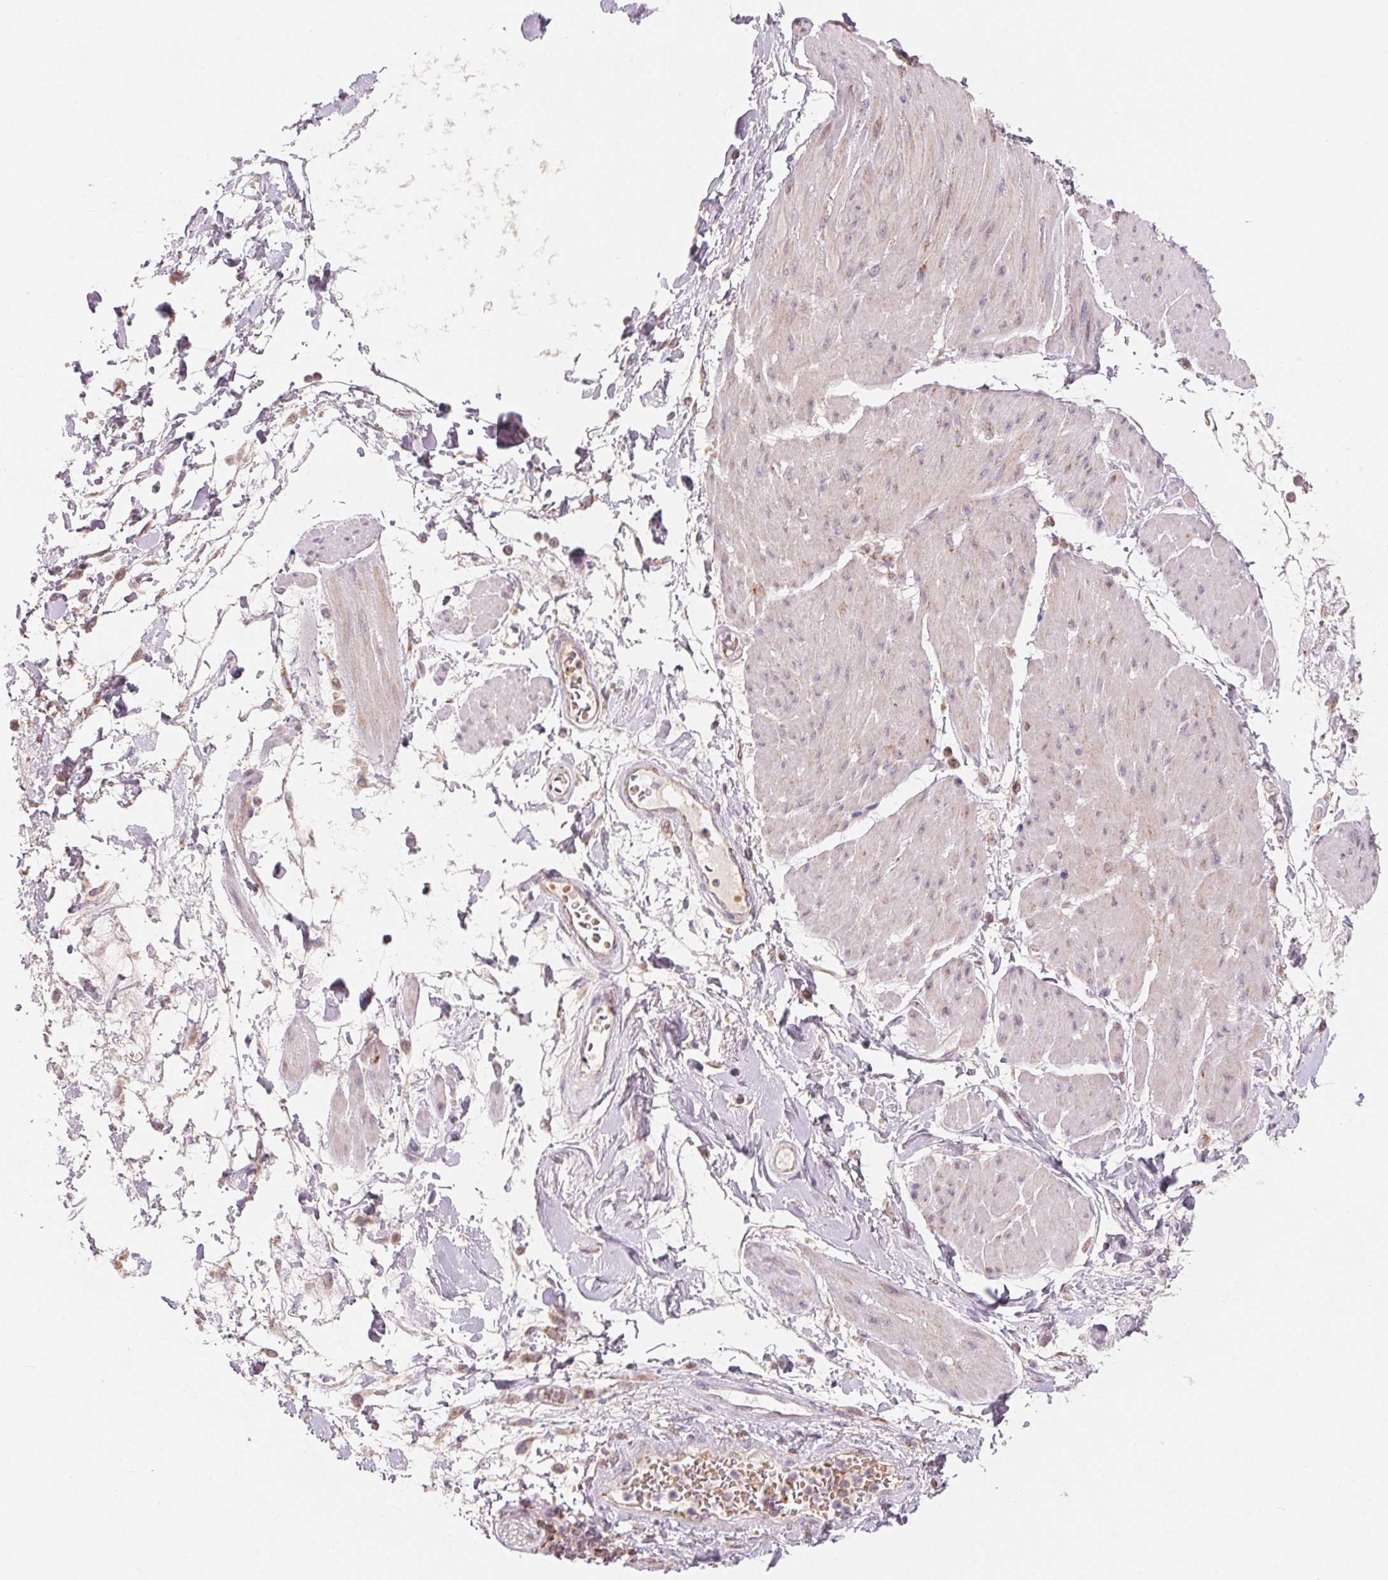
{"staining": {"intensity": "negative", "quantity": "none", "location": "none"}, "tissue": "adipose tissue", "cell_type": "Adipocytes", "image_type": "normal", "snomed": [{"axis": "morphology", "description": "Normal tissue, NOS"}, {"axis": "topography", "description": "Urinary bladder"}, {"axis": "topography", "description": "Peripheral nerve tissue"}], "caption": "Immunohistochemistry (IHC) micrograph of benign human adipose tissue stained for a protein (brown), which exhibits no positivity in adipocytes.", "gene": "HINT2", "patient": {"sex": "female", "age": 60}}